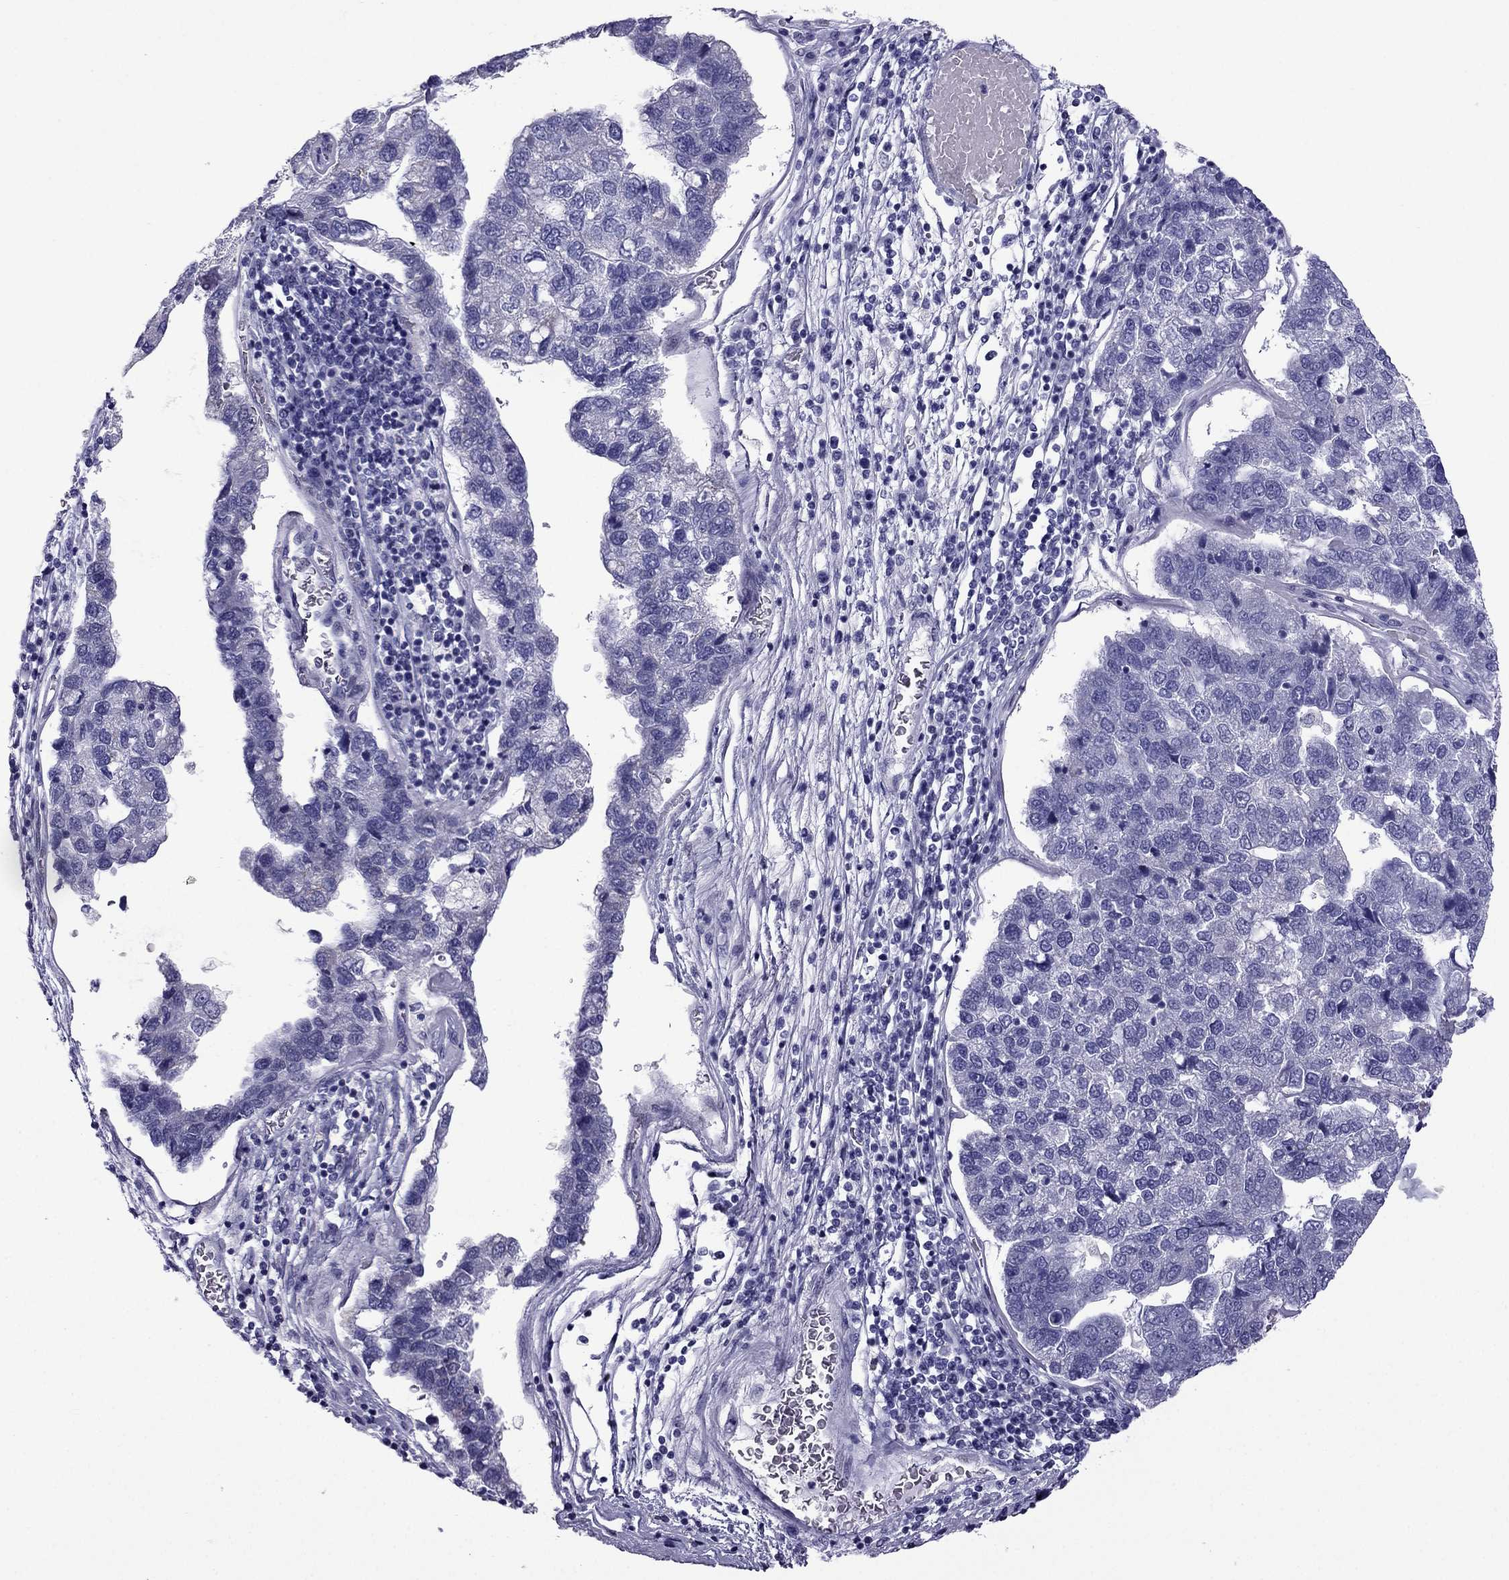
{"staining": {"intensity": "negative", "quantity": "none", "location": "none"}, "tissue": "pancreatic cancer", "cell_type": "Tumor cells", "image_type": "cancer", "snomed": [{"axis": "morphology", "description": "Adenocarcinoma, NOS"}, {"axis": "topography", "description": "Pancreas"}], "caption": "Tumor cells show no significant positivity in pancreatic adenocarcinoma. (DAB immunohistochemistry (IHC) with hematoxylin counter stain).", "gene": "MYLK3", "patient": {"sex": "female", "age": 61}}